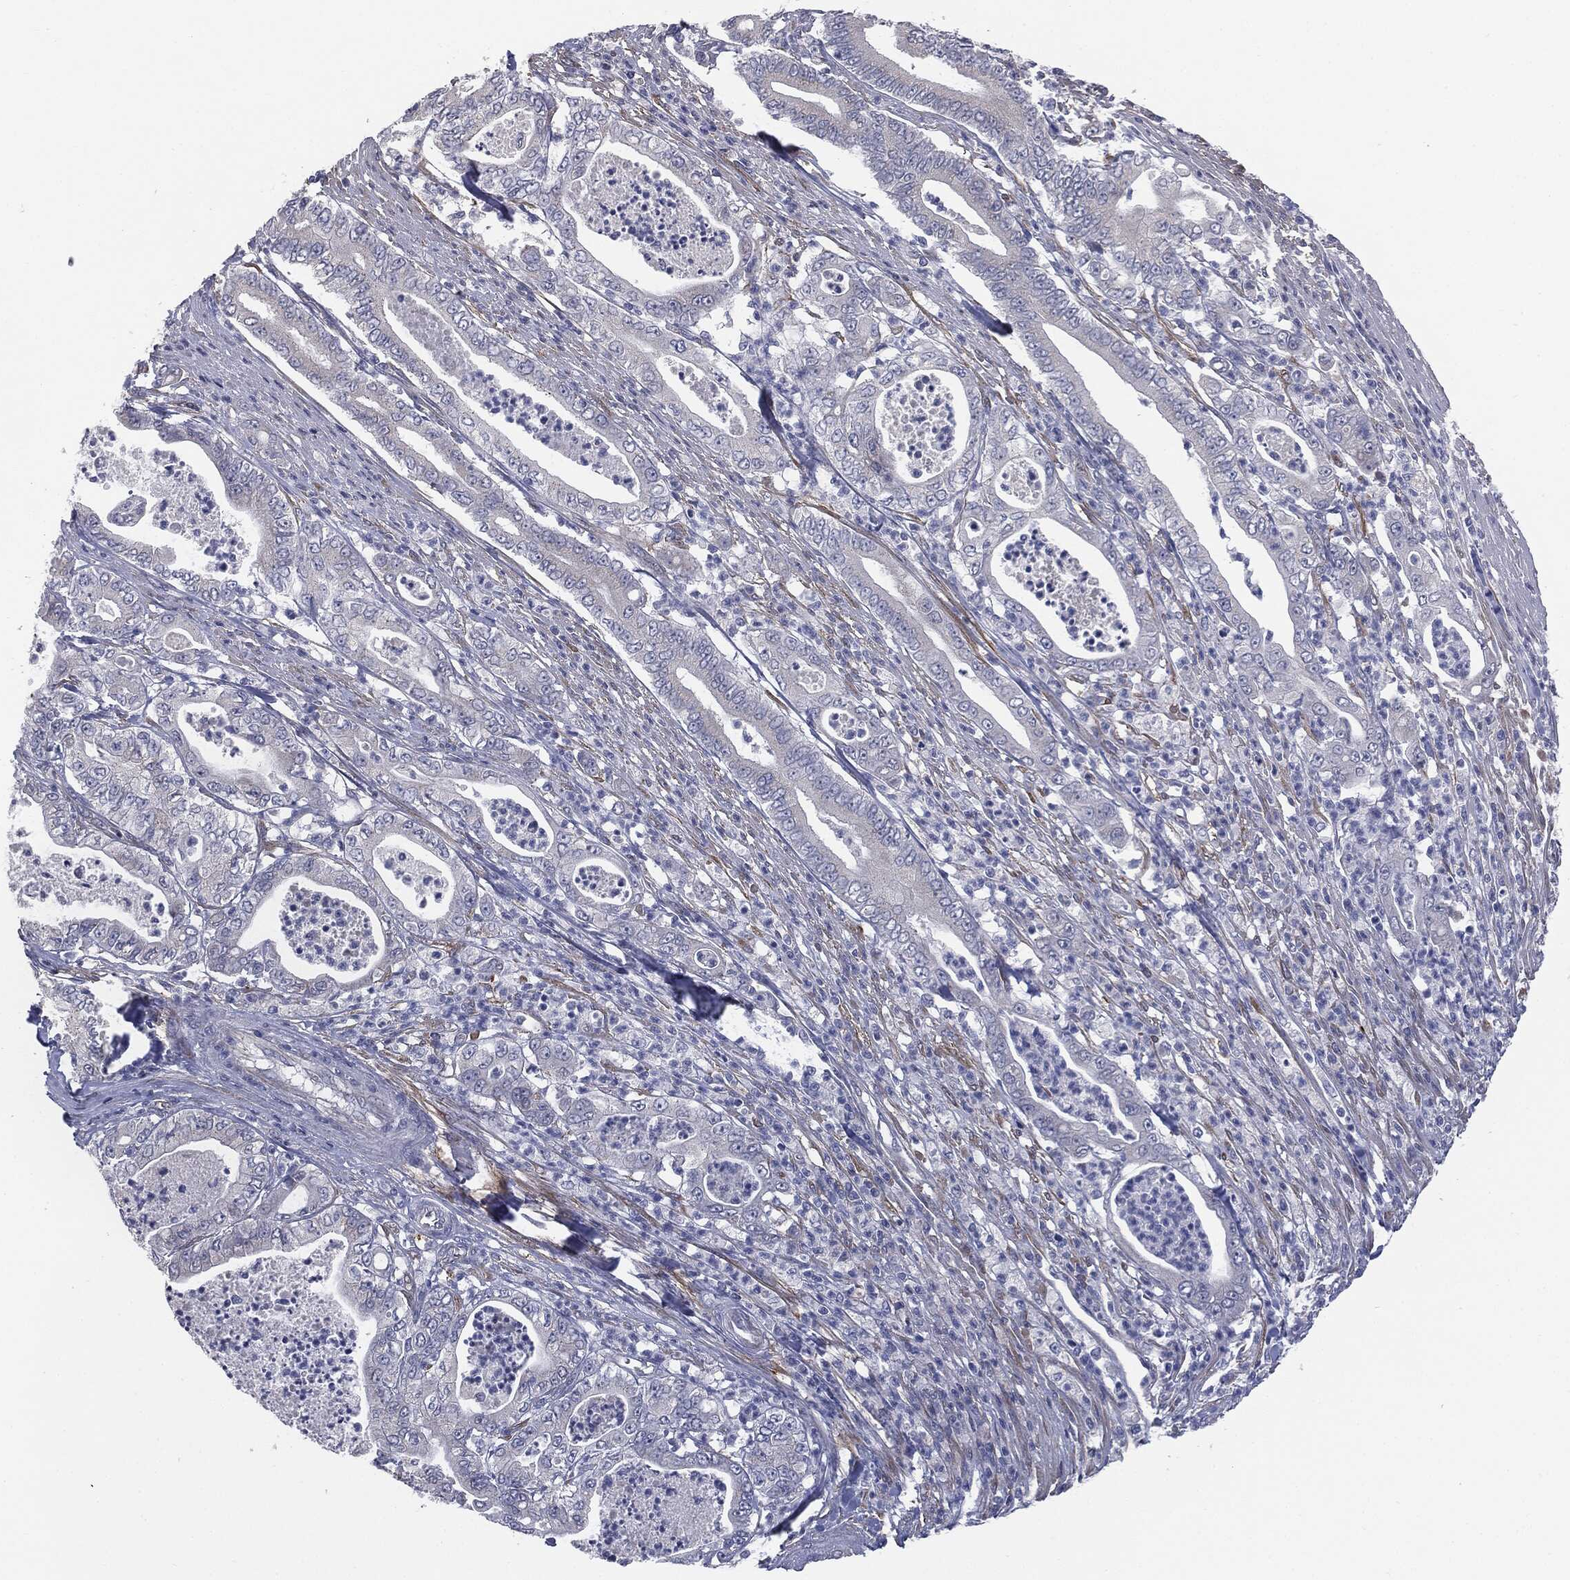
{"staining": {"intensity": "negative", "quantity": "none", "location": "none"}, "tissue": "pancreatic cancer", "cell_type": "Tumor cells", "image_type": "cancer", "snomed": [{"axis": "morphology", "description": "Adenocarcinoma, NOS"}, {"axis": "topography", "description": "Pancreas"}], "caption": "Image shows no significant protein staining in tumor cells of pancreatic adenocarcinoma.", "gene": "KRT5", "patient": {"sex": "male", "age": 71}}